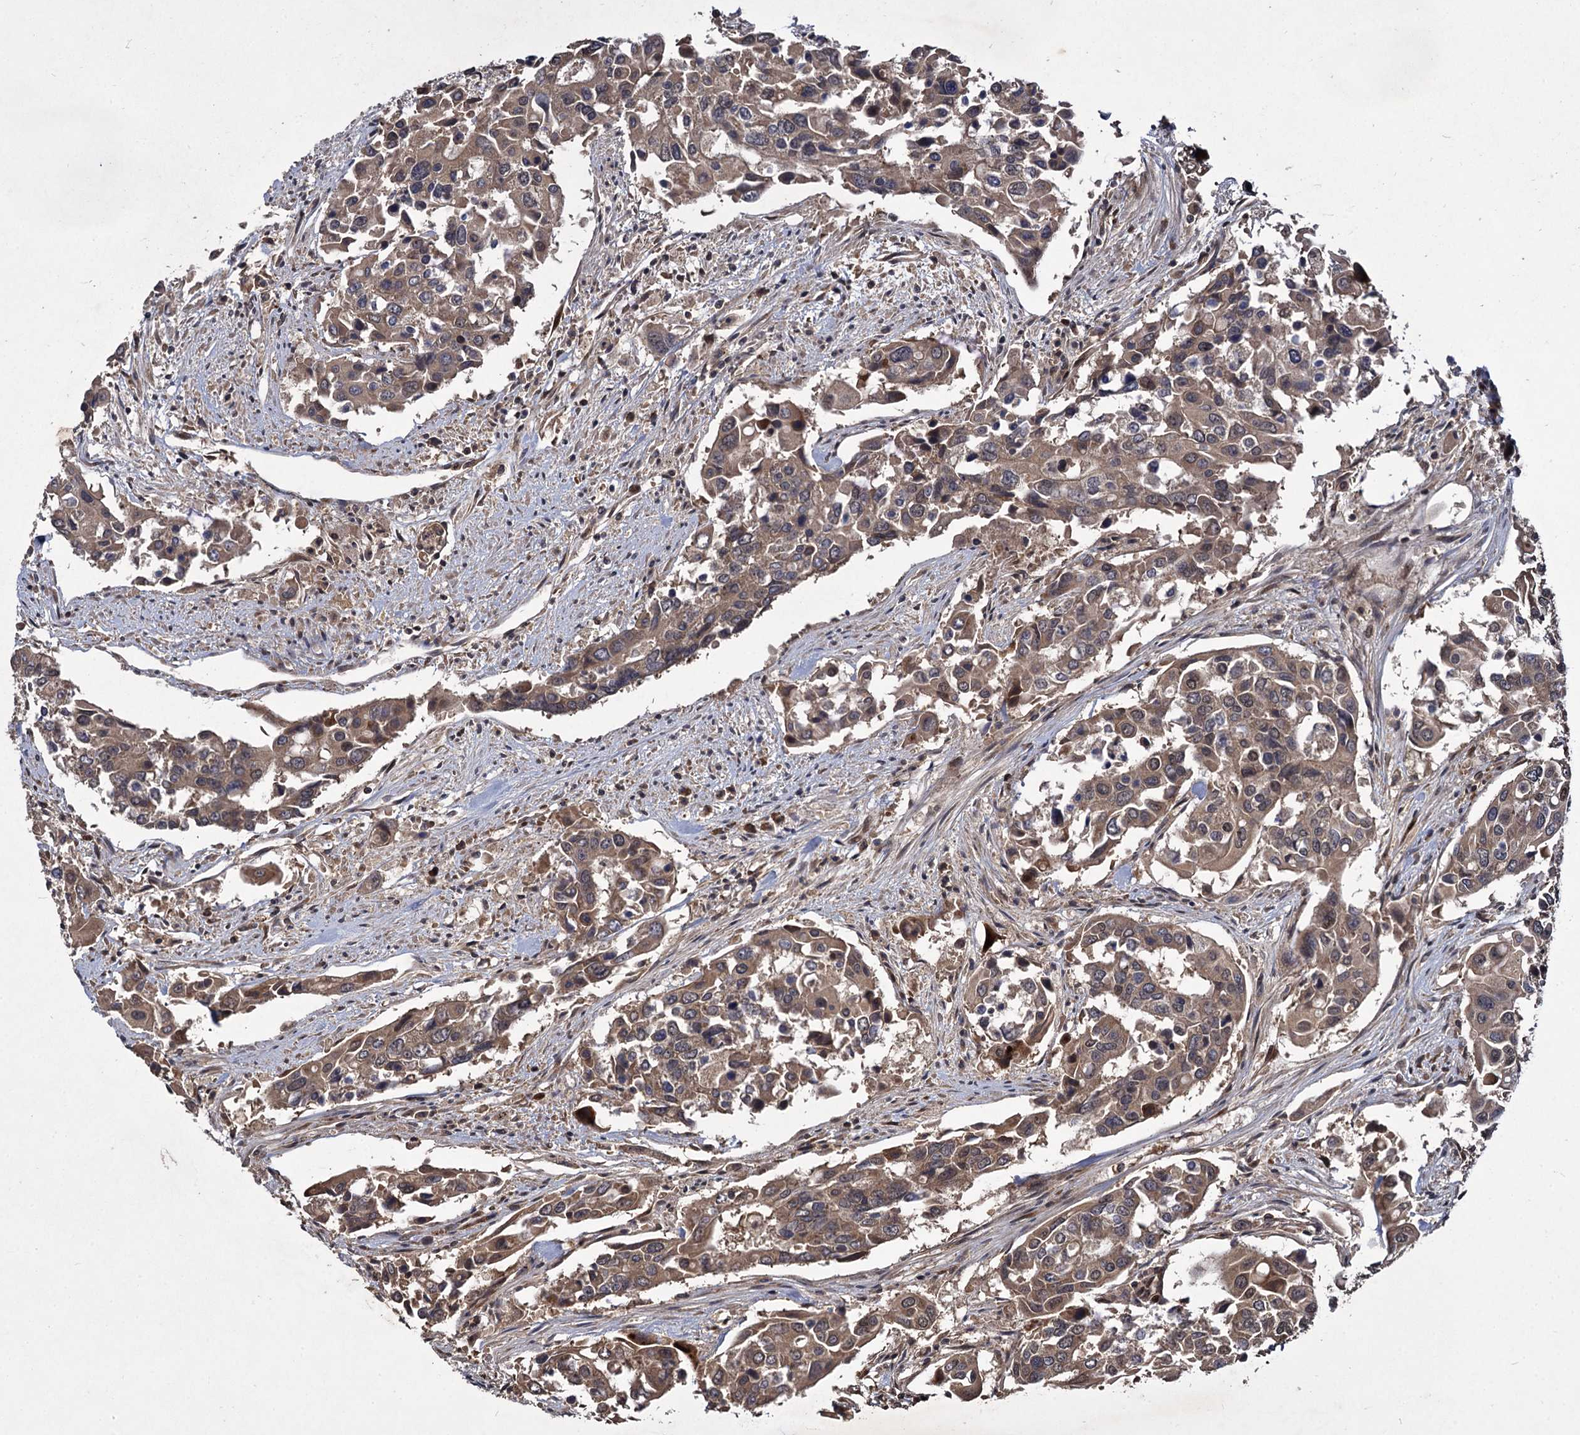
{"staining": {"intensity": "moderate", "quantity": ">75%", "location": "cytoplasmic/membranous"}, "tissue": "colorectal cancer", "cell_type": "Tumor cells", "image_type": "cancer", "snomed": [{"axis": "morphology", "description": "Adenocarcinoma, NOS"}, {"axis": "topography", "description": "Colon"}], "caption": "Tumor cells exhibit medium levels of moderate cytoplasmic/membranous staining in approximately >75% of cells in human adenocarcinoma (colorectal). (Brightfield microscopy of DAB IHC at high magnification).", "gene": "INPPL1", "patient": {"sex": "male", "age": 77}}